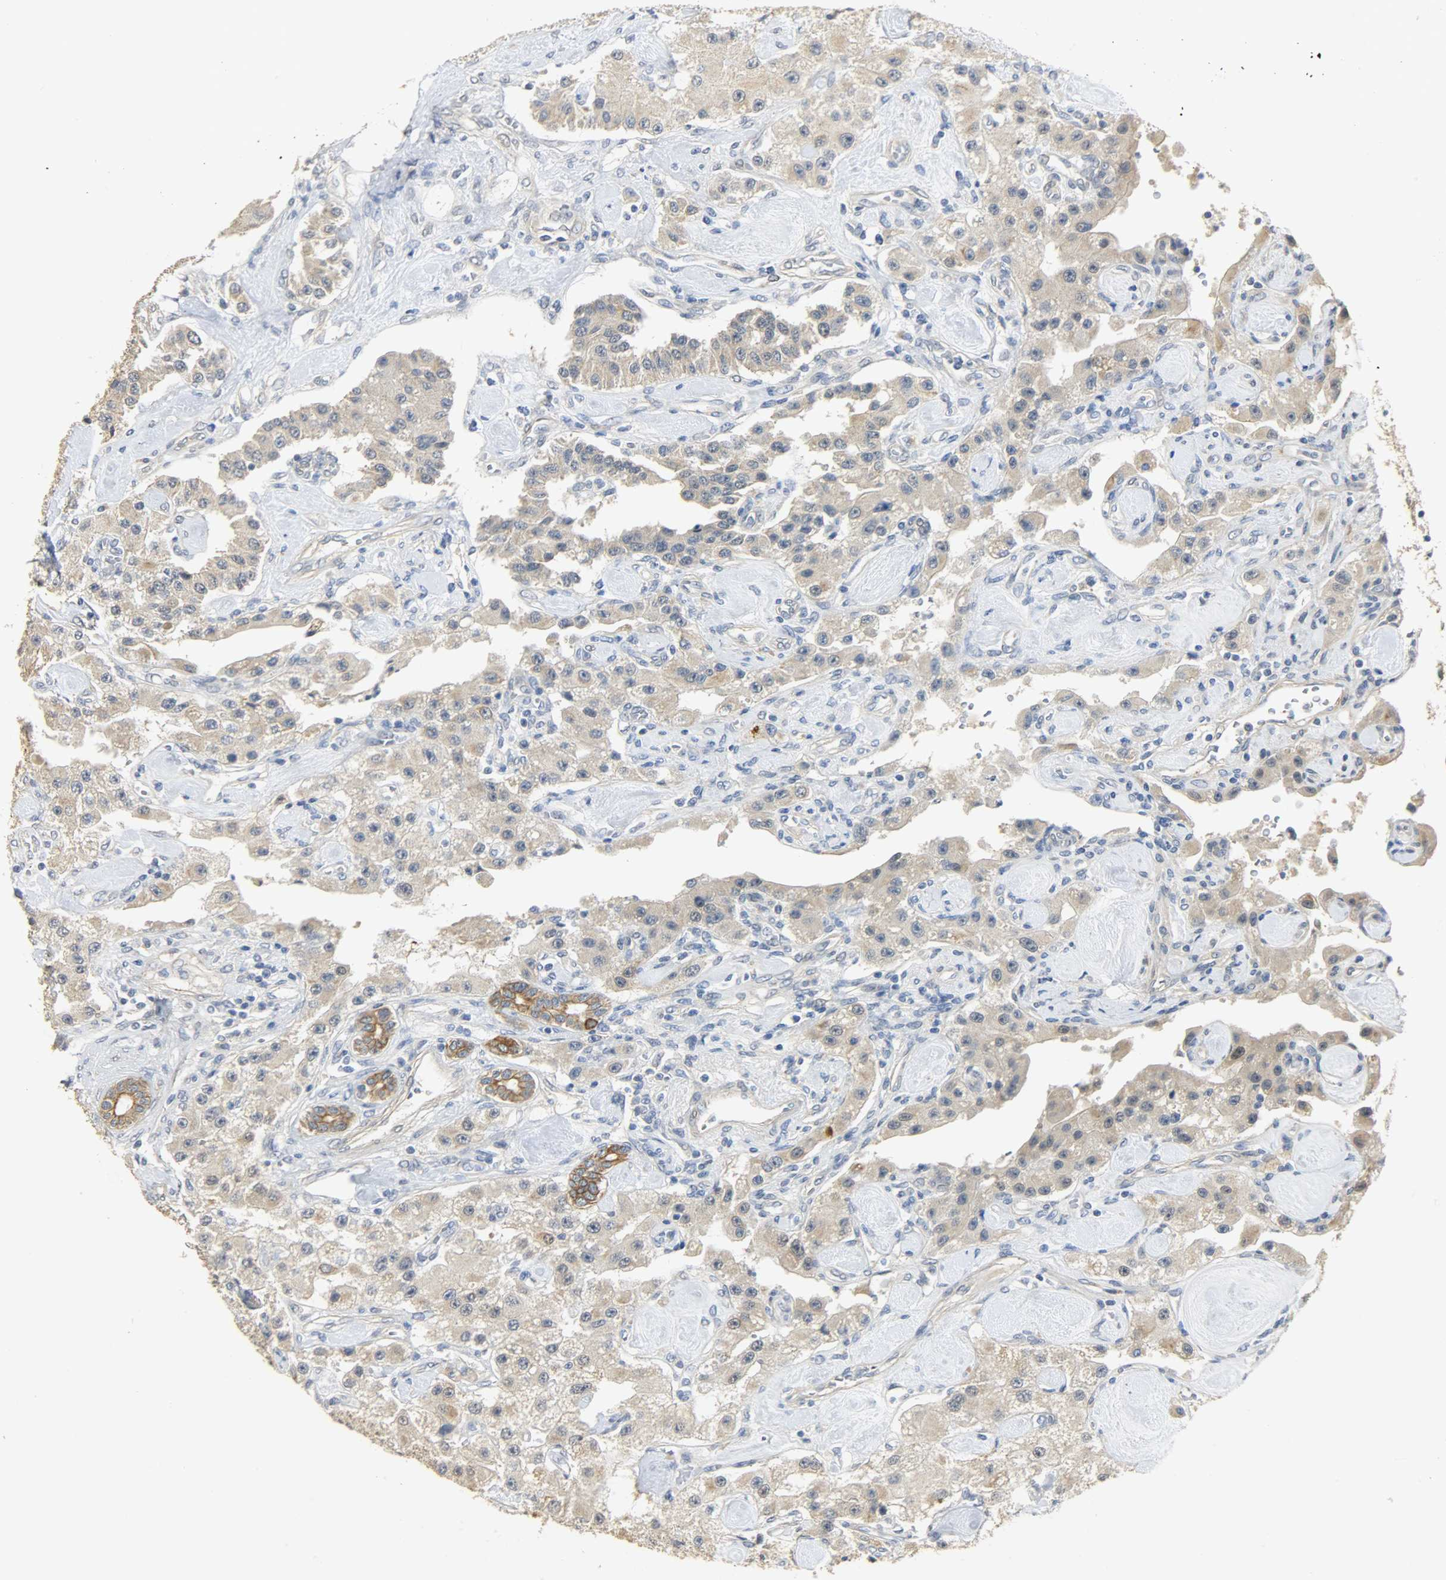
{"staining": {"intensity": "moderate", "quantity": ">75%", "location": "cytoplasmic/membranous"}, "tissue": "carcinoid", "cell_type": "Tumor cells", "image_type": "cancer", "snomed": [{"axis": "morphology", "description": "Carcinoid, malignant, NOS"}, {"axis": "topography", "description": "Pancreas"}], "caption": "The immunohistochemical stain highlights moderate cytoplasmic/membranous positivity in tumor cells of carcinoid tissue. (brown staining indicates protein expression, while blue staining denotes nuclei).", "gene": "USP13", "patient": {"sex": "male", "age": 41}}